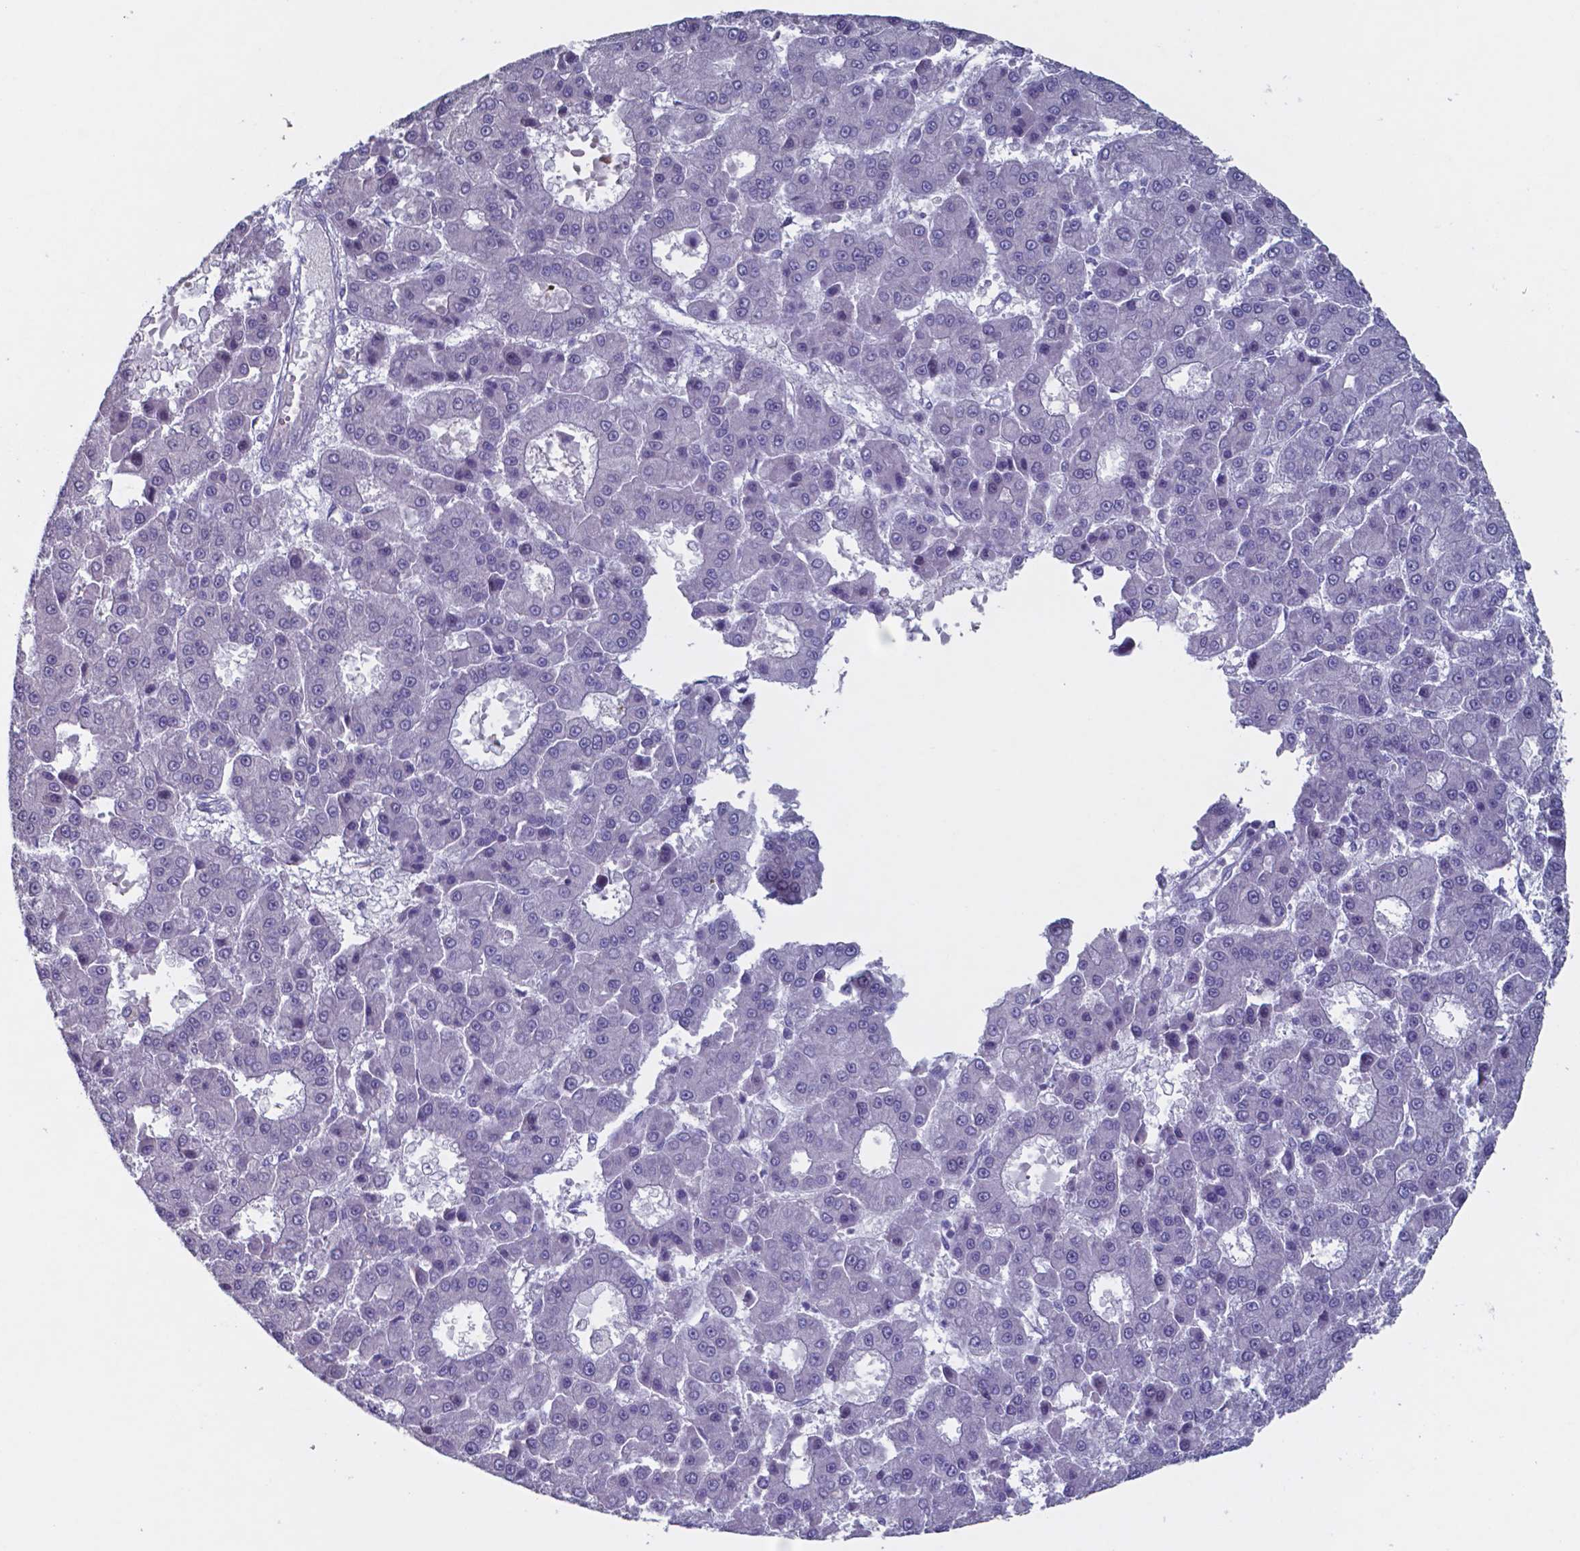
{"staining": {"intensity": "negative", "quantity": "none", "location": "none"}, "tissue": "liver cancer", "cell_type": "Tumor cells", "image_type": "cancer", "snomed": [{"axis": "morphology", "description": "Carcinoma, Hepatocellular, NOS"}, {"axis": "topography", "description": "Liver"}], "caption": "IHC photomicrograph of hepatocellular carcinoma (liver) stained for a protein (brown), which displays no staining in tumor cells.", "gene": "TDP2", "patient": {"sex": "male", "age": 70}}